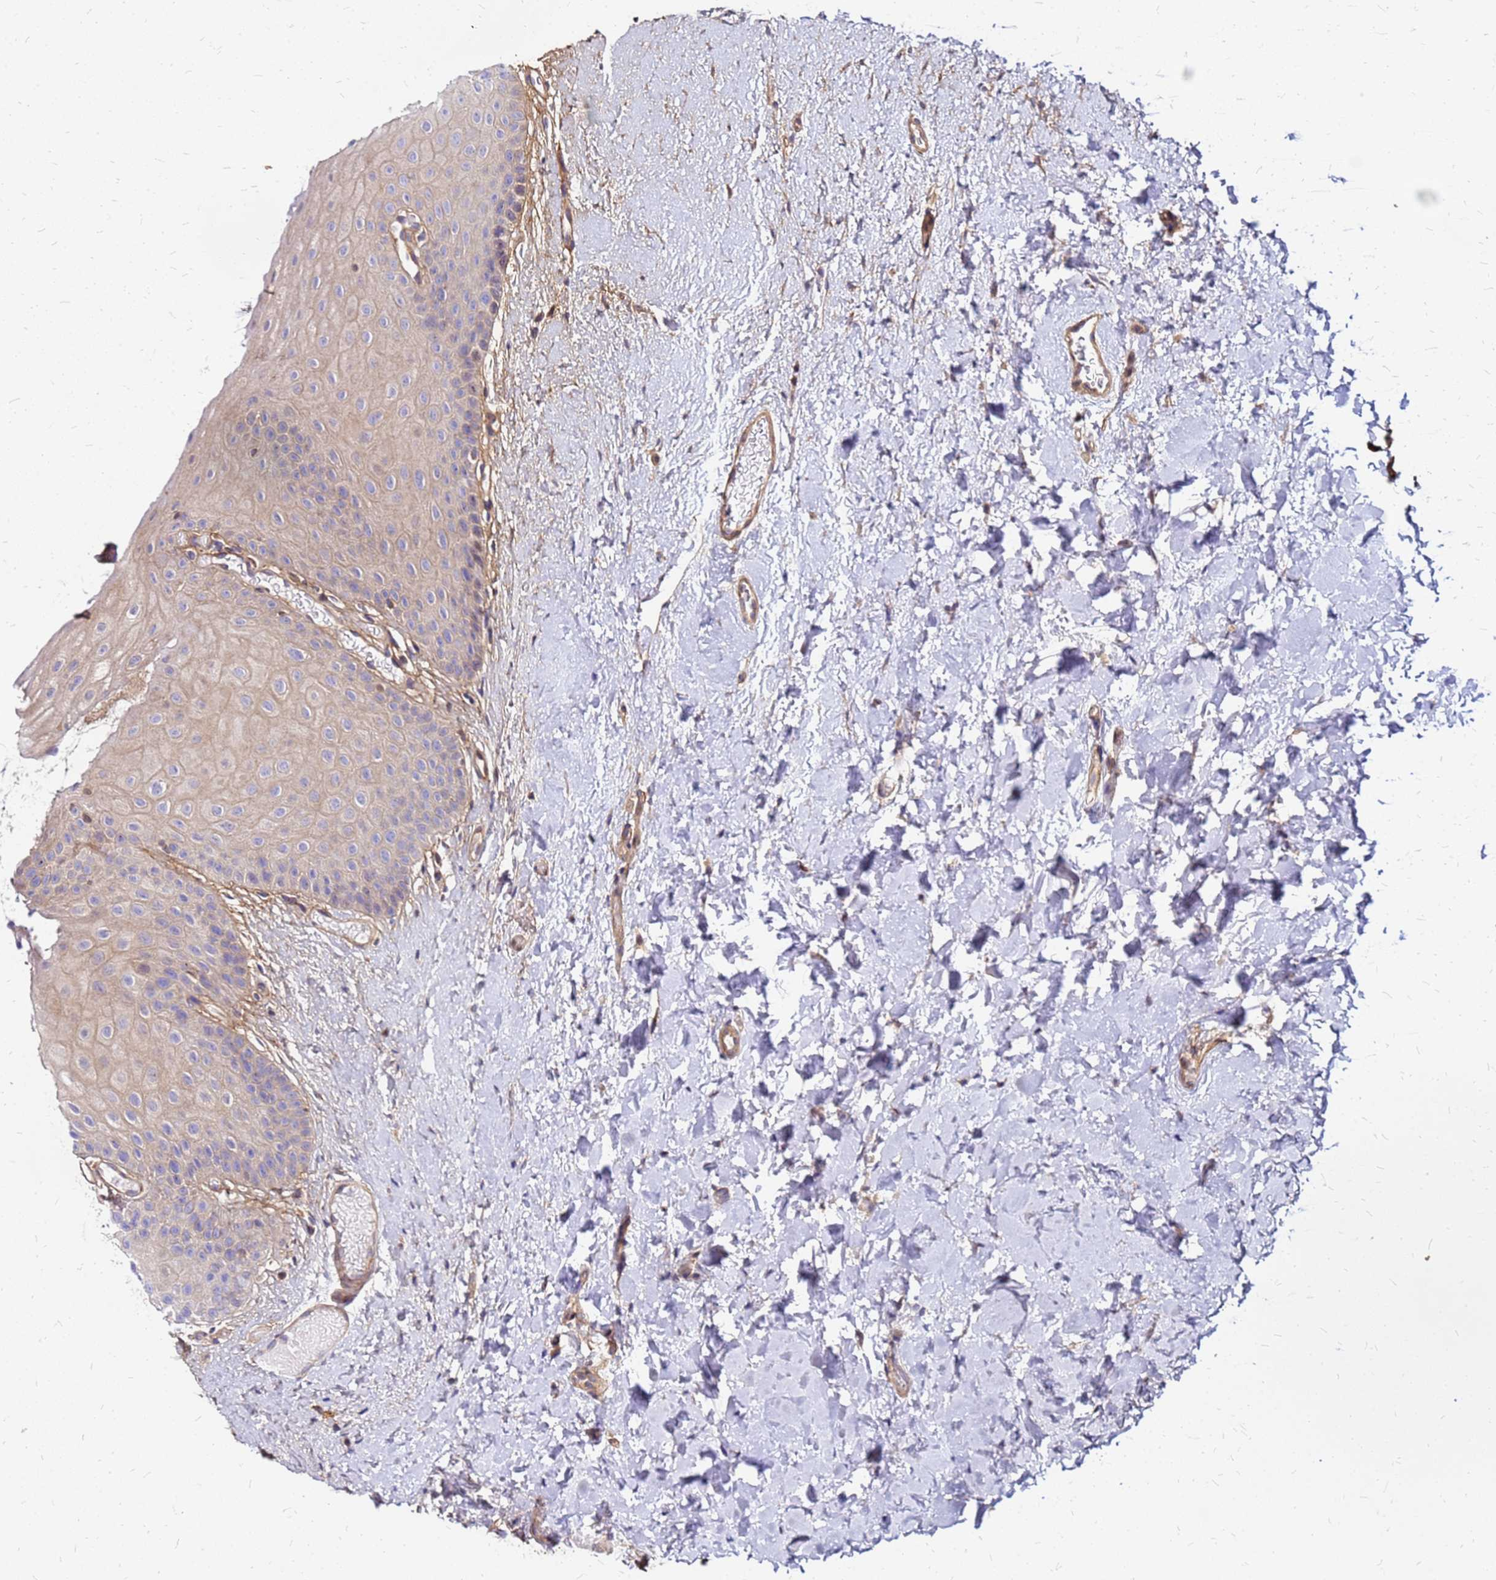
{"staining": {"intensity": "negative", "quantity": "none", "location": "none"}, "tissue": "oral mucosa", "cell_type": "Squamous epithelial cells", "image_type": "normal", "snomed": [{"axis": "morphology", "description": "Normal tissue, NOS"}, {"axis": "topography", "description": "Oral tissue"}], "caption": "A histopathology image of oral mucosa stained for a protein displays no brown staining in squamous epithelial cells. Nuclei are stained in blue.", "gene": "CYBC1", "patient": {"sex": "female", "age": 67}}